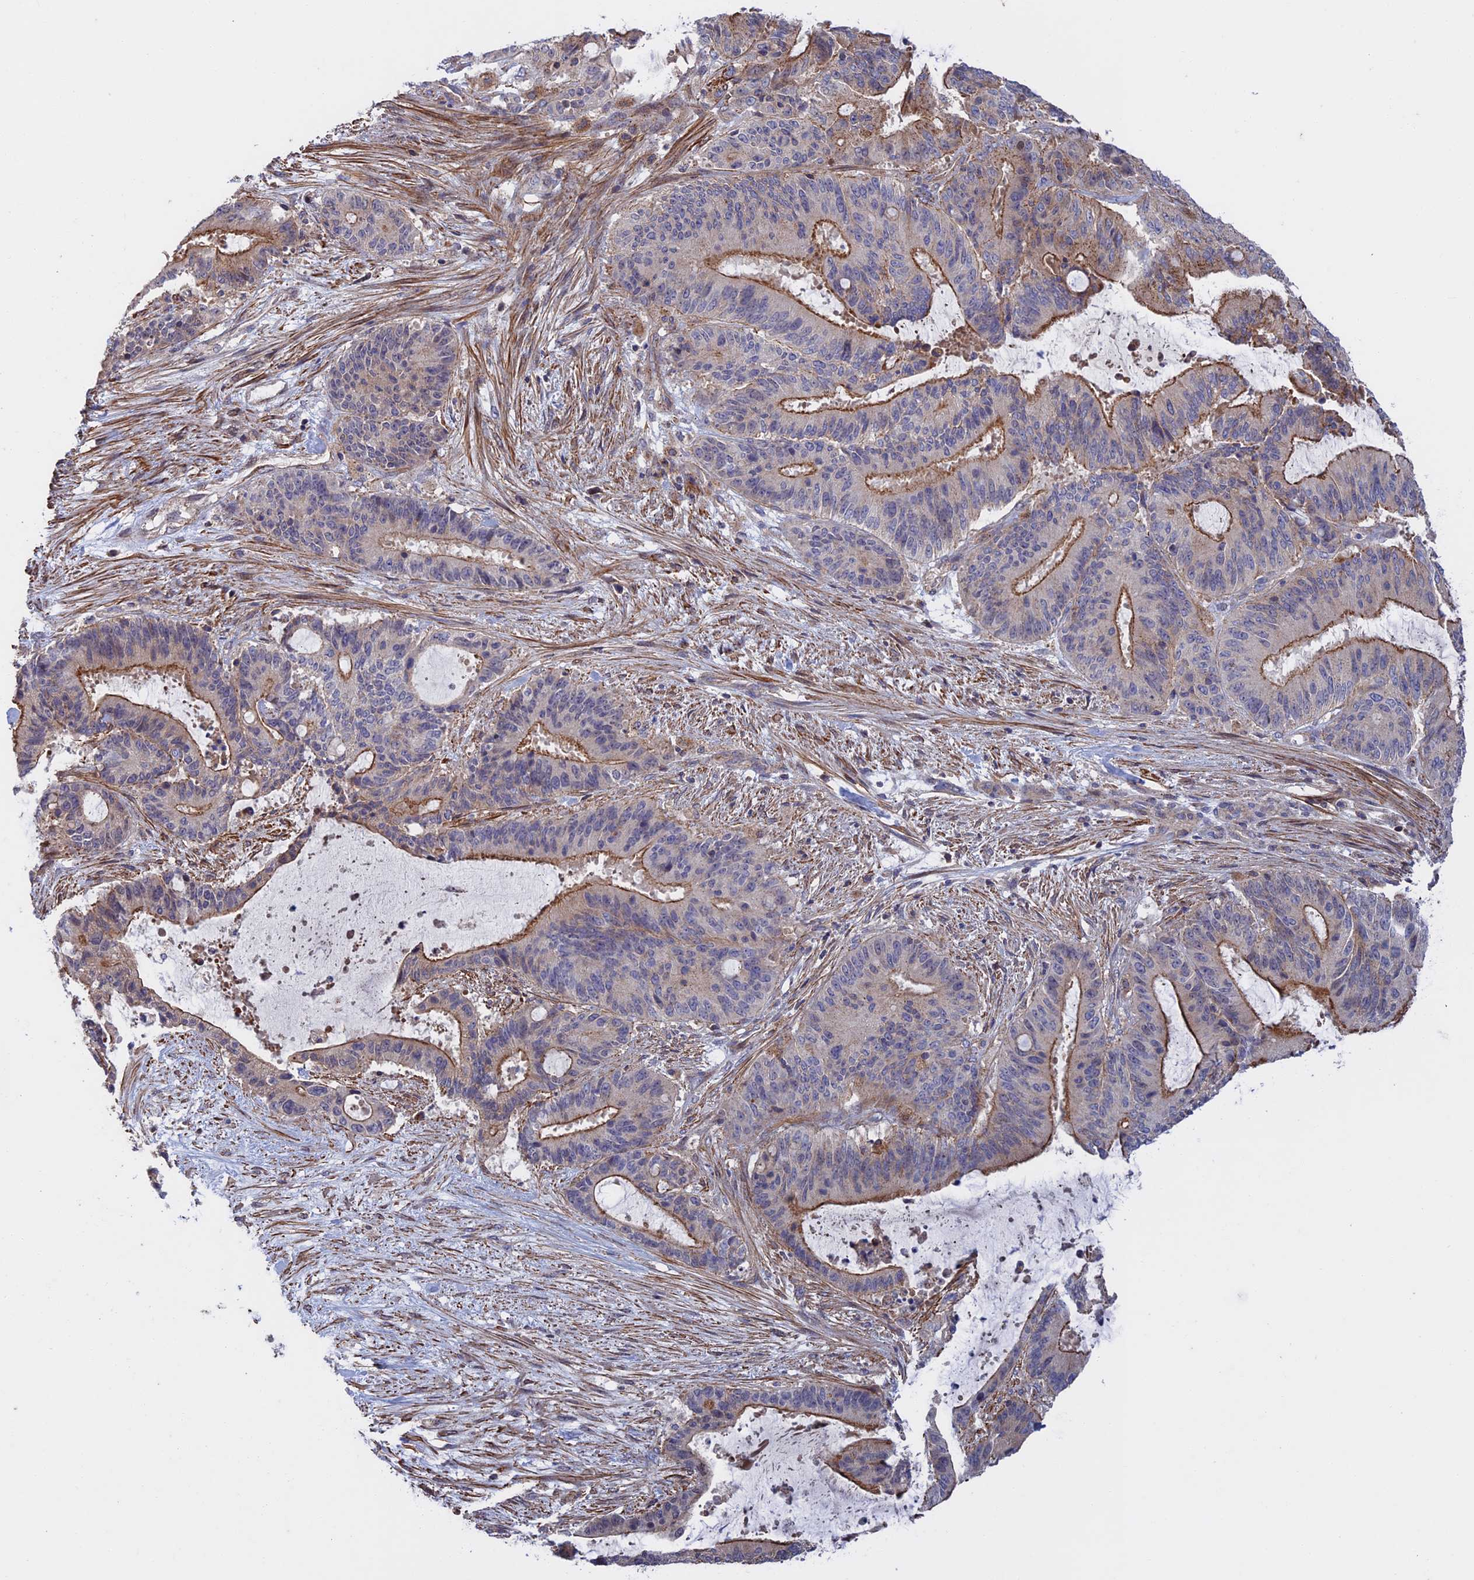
{"staining": {"intensity": "moderate", "quantity": "25%-75%", "location": "cytoplasmic/membranous"}, "tissue": "liver cancer", "cell_type": "Tumor cells", "image_type": "cancer", "snomed": [{"axis": "morphology", "description": "Normal tissue, NOS"}, {"axis": "morphology", "description": "Cholangiocarcinoma"}, {"axis": "topography", "description": "Liver"}, {"axis": "topography", "description": "Peripheral nerve tissue"}], "caption": "Cholangiocarcinoma (liver) was stained to show a protein in brown. There is medium levels of moderate cytoplasmic/membranous positivity in approximately 25%-75% of tumor cells.", "gene": "LYPD5", "patient": {"sex": "female", "age": 73}}